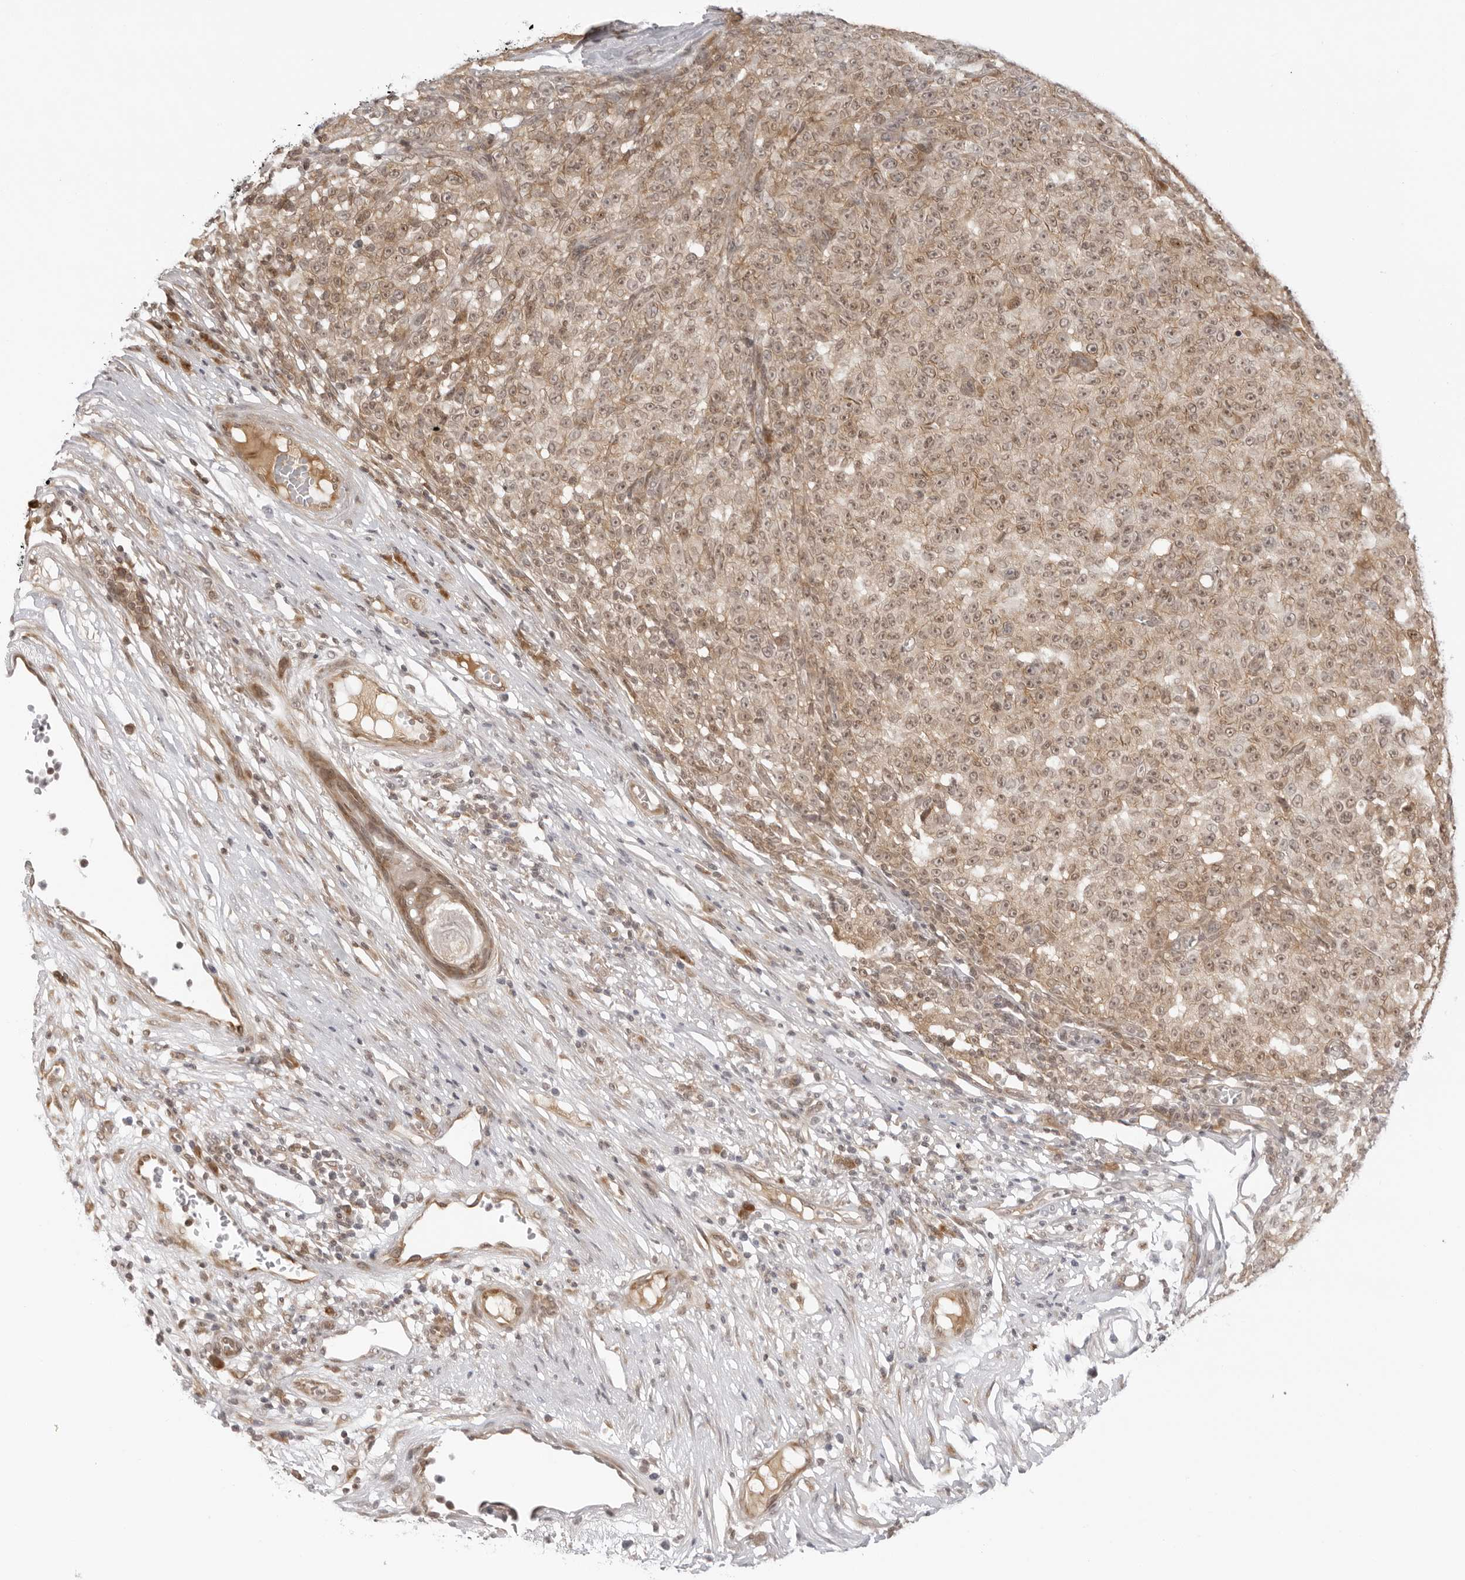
{"staining": {"intensity": "moderate", "quantity": ">75%", "location": "cytoplasmic/membranous"}, "tissue": "melanoma", "cell_type": "Tumor cells", "image_type": "cancer", "snomed": [{"axis": "morphology", "description": "Malignant melanoma, NOS"}, {"axis": "topography", "description": "Skin"}], "caption": "Protein expression analysis of human malignant melanoma reveals moderate cytoplasmic/membranous positivity in about >75% of tumor cells.", "gene": "PRRC2C", "patient": {"sex": "female", "age": 82}}